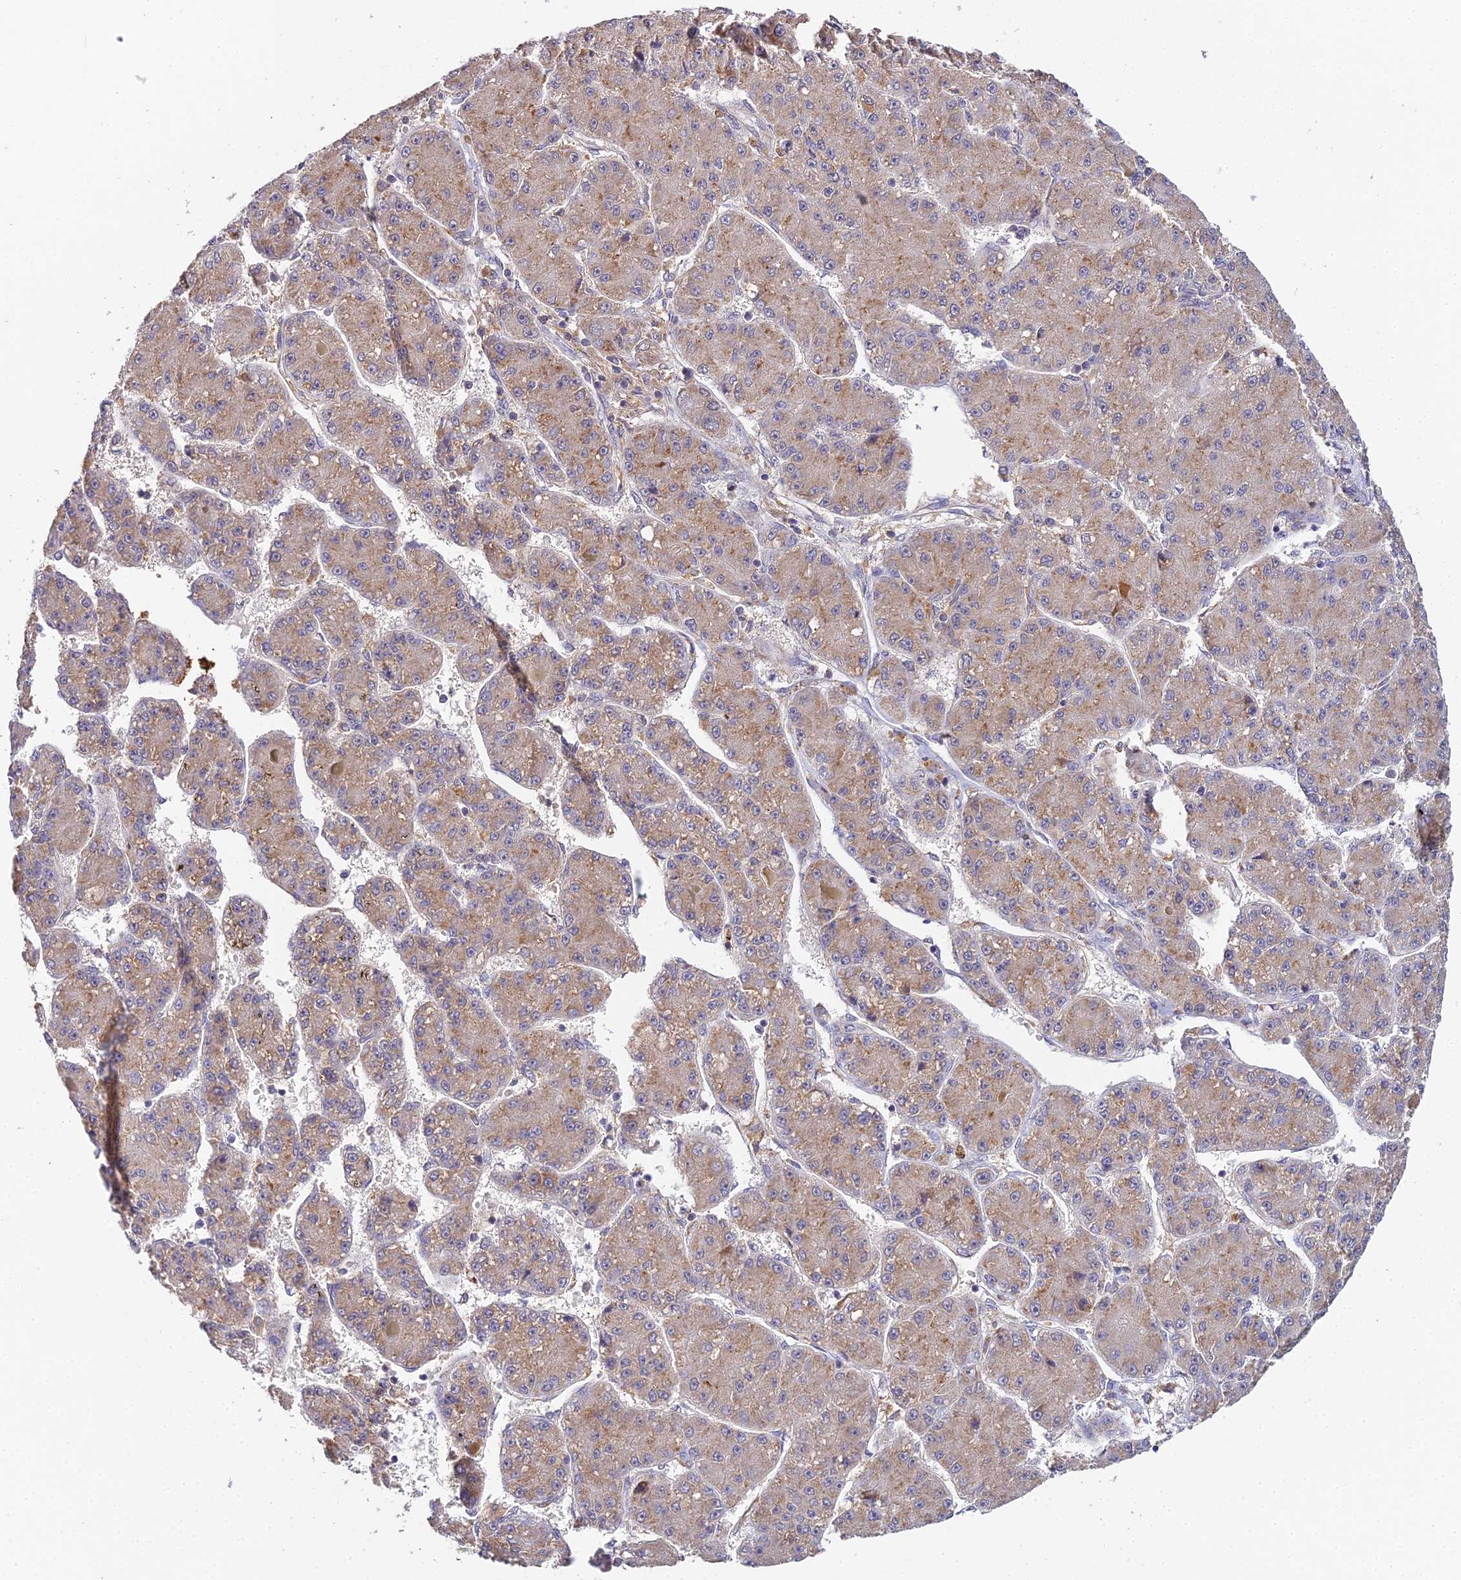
{"staining": {"intensity": "weak", "quantity": ">75%", "location": "cytoplasmic/membranous"}, "tissue": "liver cancer", "cell_type": "Tumor cells", "image_type": "cancer", "snomed": [{"axis": "morphology", "description": "Carcinoma, Hepatocellular, NOS"}, {"axis": "topography", "description": "Liver"}], "caption": "Protein staining of liver cancer tissue reveals weak cytoplasmic/membranous expression in approximately >75% of tumor cells.", "gene": "TPRX1", "patient": {"sex": "male", "age": 67}}